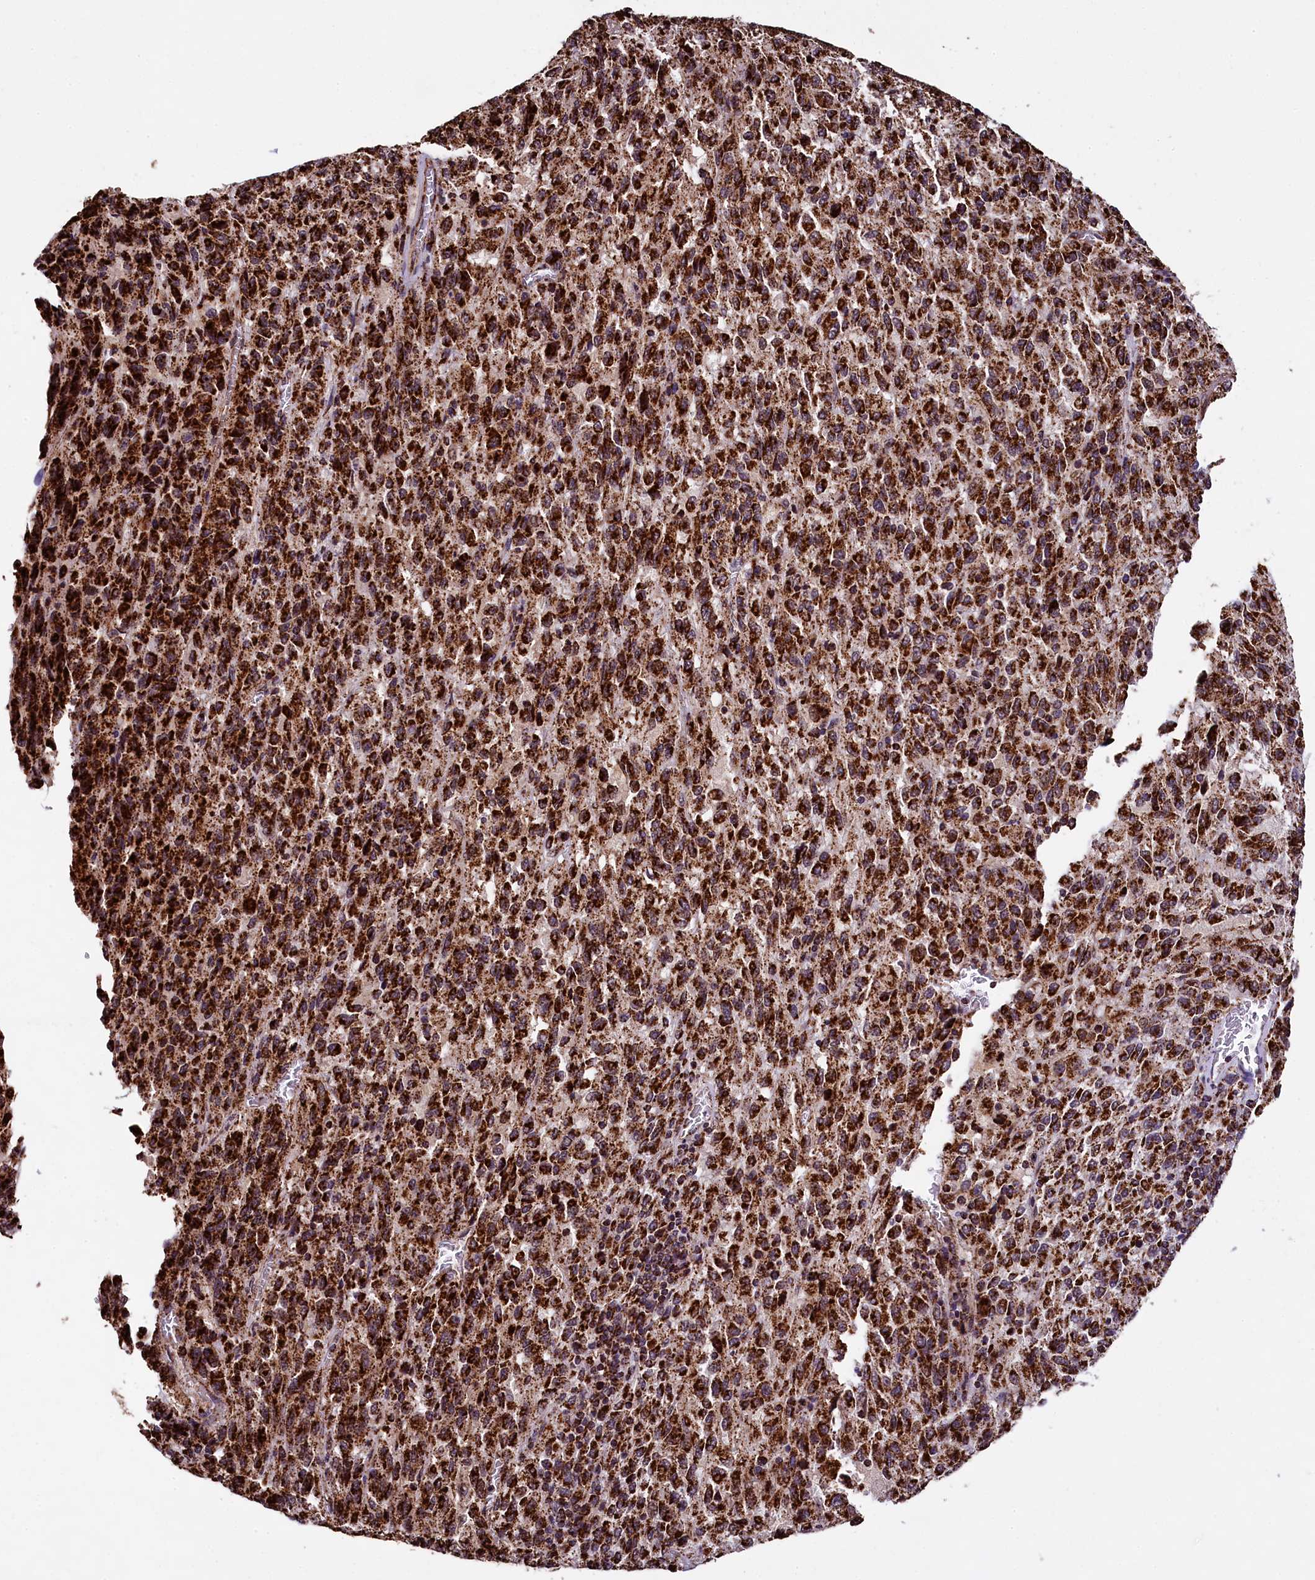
{"staining": {"intensity": "strong", "quantity": ">75%", "location": "cytoplasmic/membranous"}, "tissue": "melanoma", "cell_type": "Tumor cells", "image_type": "cancer", "snomed": [{"axis": "morphology", "description": "Malignant melanoma, Metastatic site"}, {"axis": "topography", "description": "Lung"}], "caption": "A brown stain shows strong cytoplasmic/membranous expression of a protein in malignant melanoma (metastatic site) tumor cells.", "gene": "KLC2", "patient": {"sex": "male", "age": 64}}